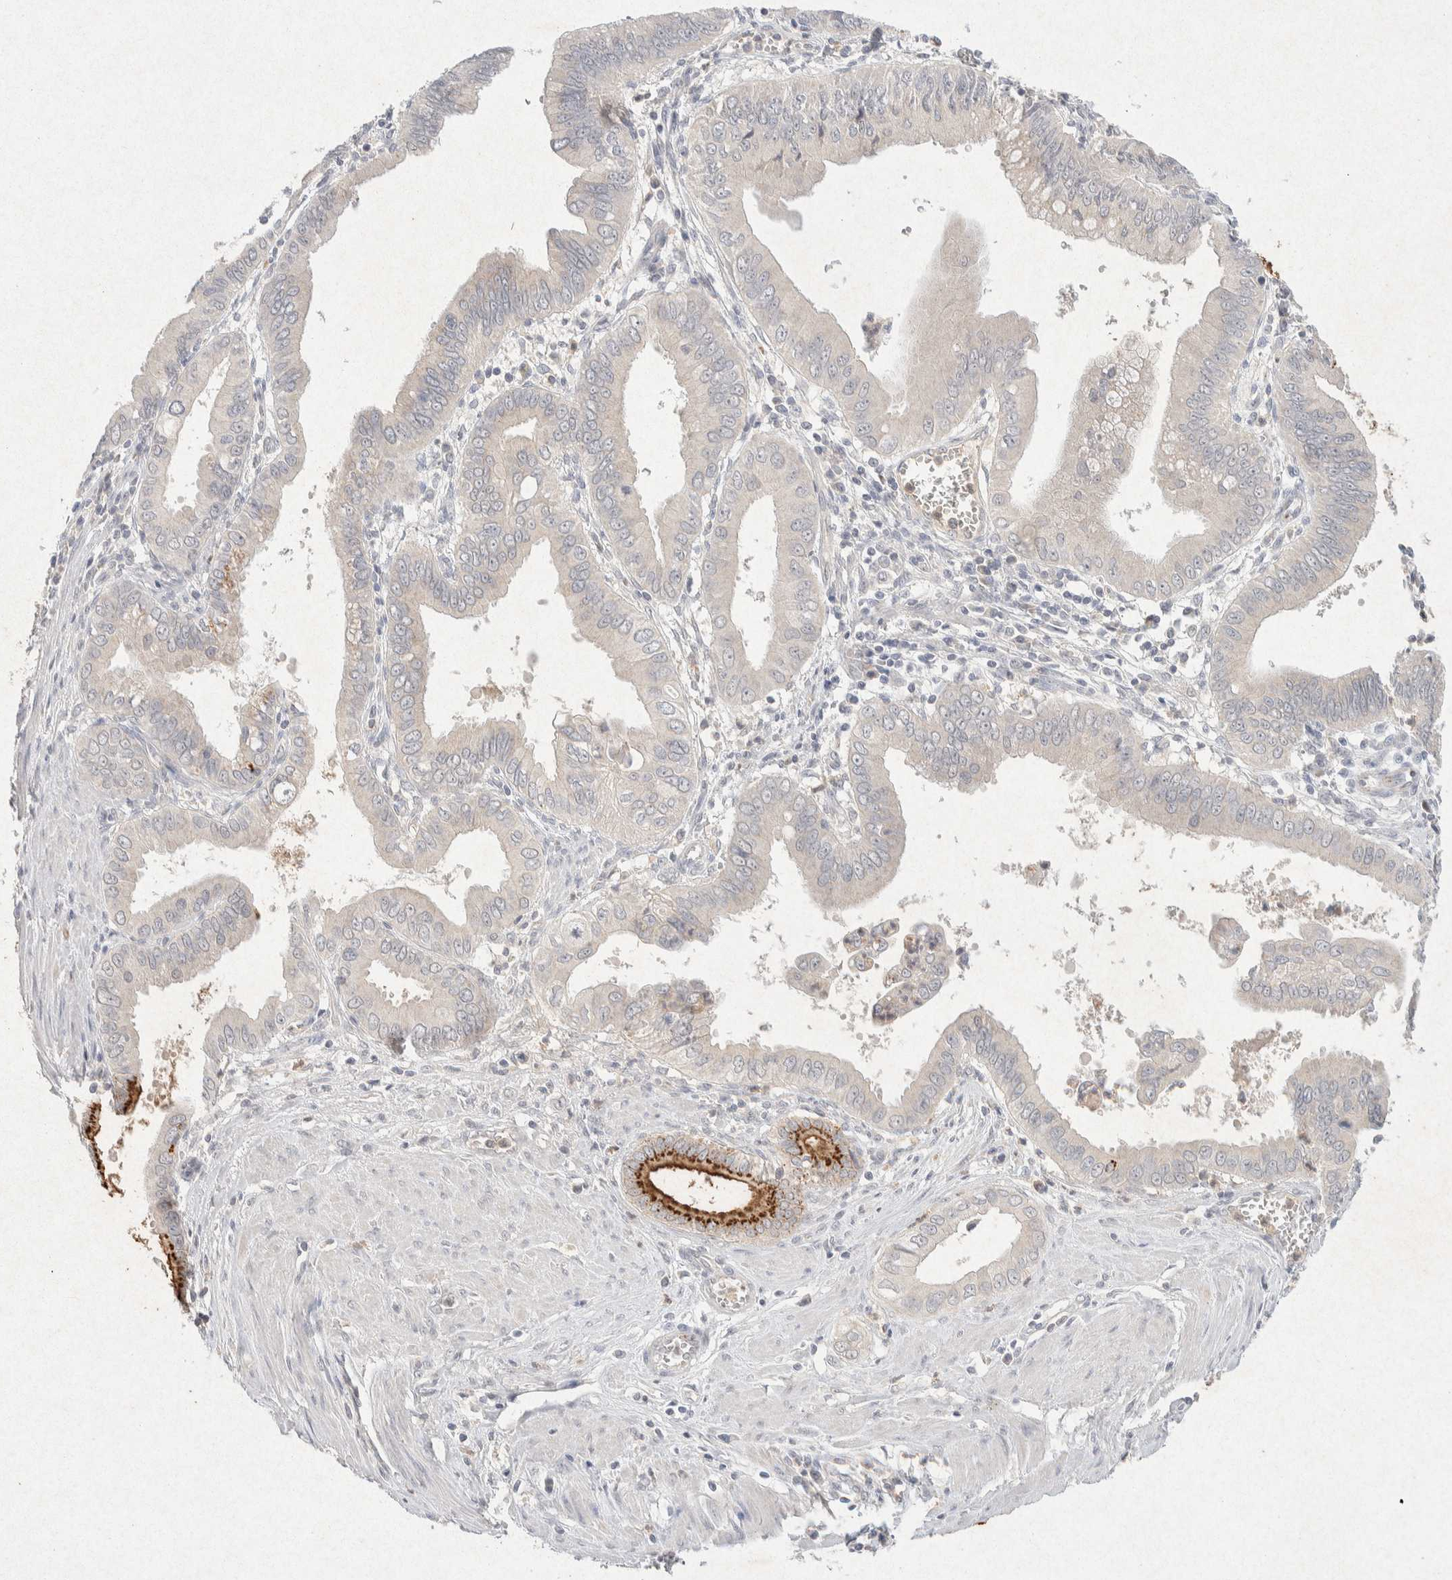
{"staining": {"intensity": "moderate", "quantity": "<25%", "location": "cytoplasmic/membranous"}, "tissue": "pancreatic cancer", "cell_type": "Tumor cells", "image_type": "cancer", "snomed": [{"axis": "morphology", "description": "Normal tissue, NOS"}, {"axis": "topography", "description": "Lymph node"}], "caption": "Protein staining of pancreatic cancer tissue demonstrates moderate cytoplasmic/membranous expression in approximately <25% of tumor cells. Nuclei are stained in blue.", "gene": "GNAI1", "patient": {"sex": "male", "age": 50}}